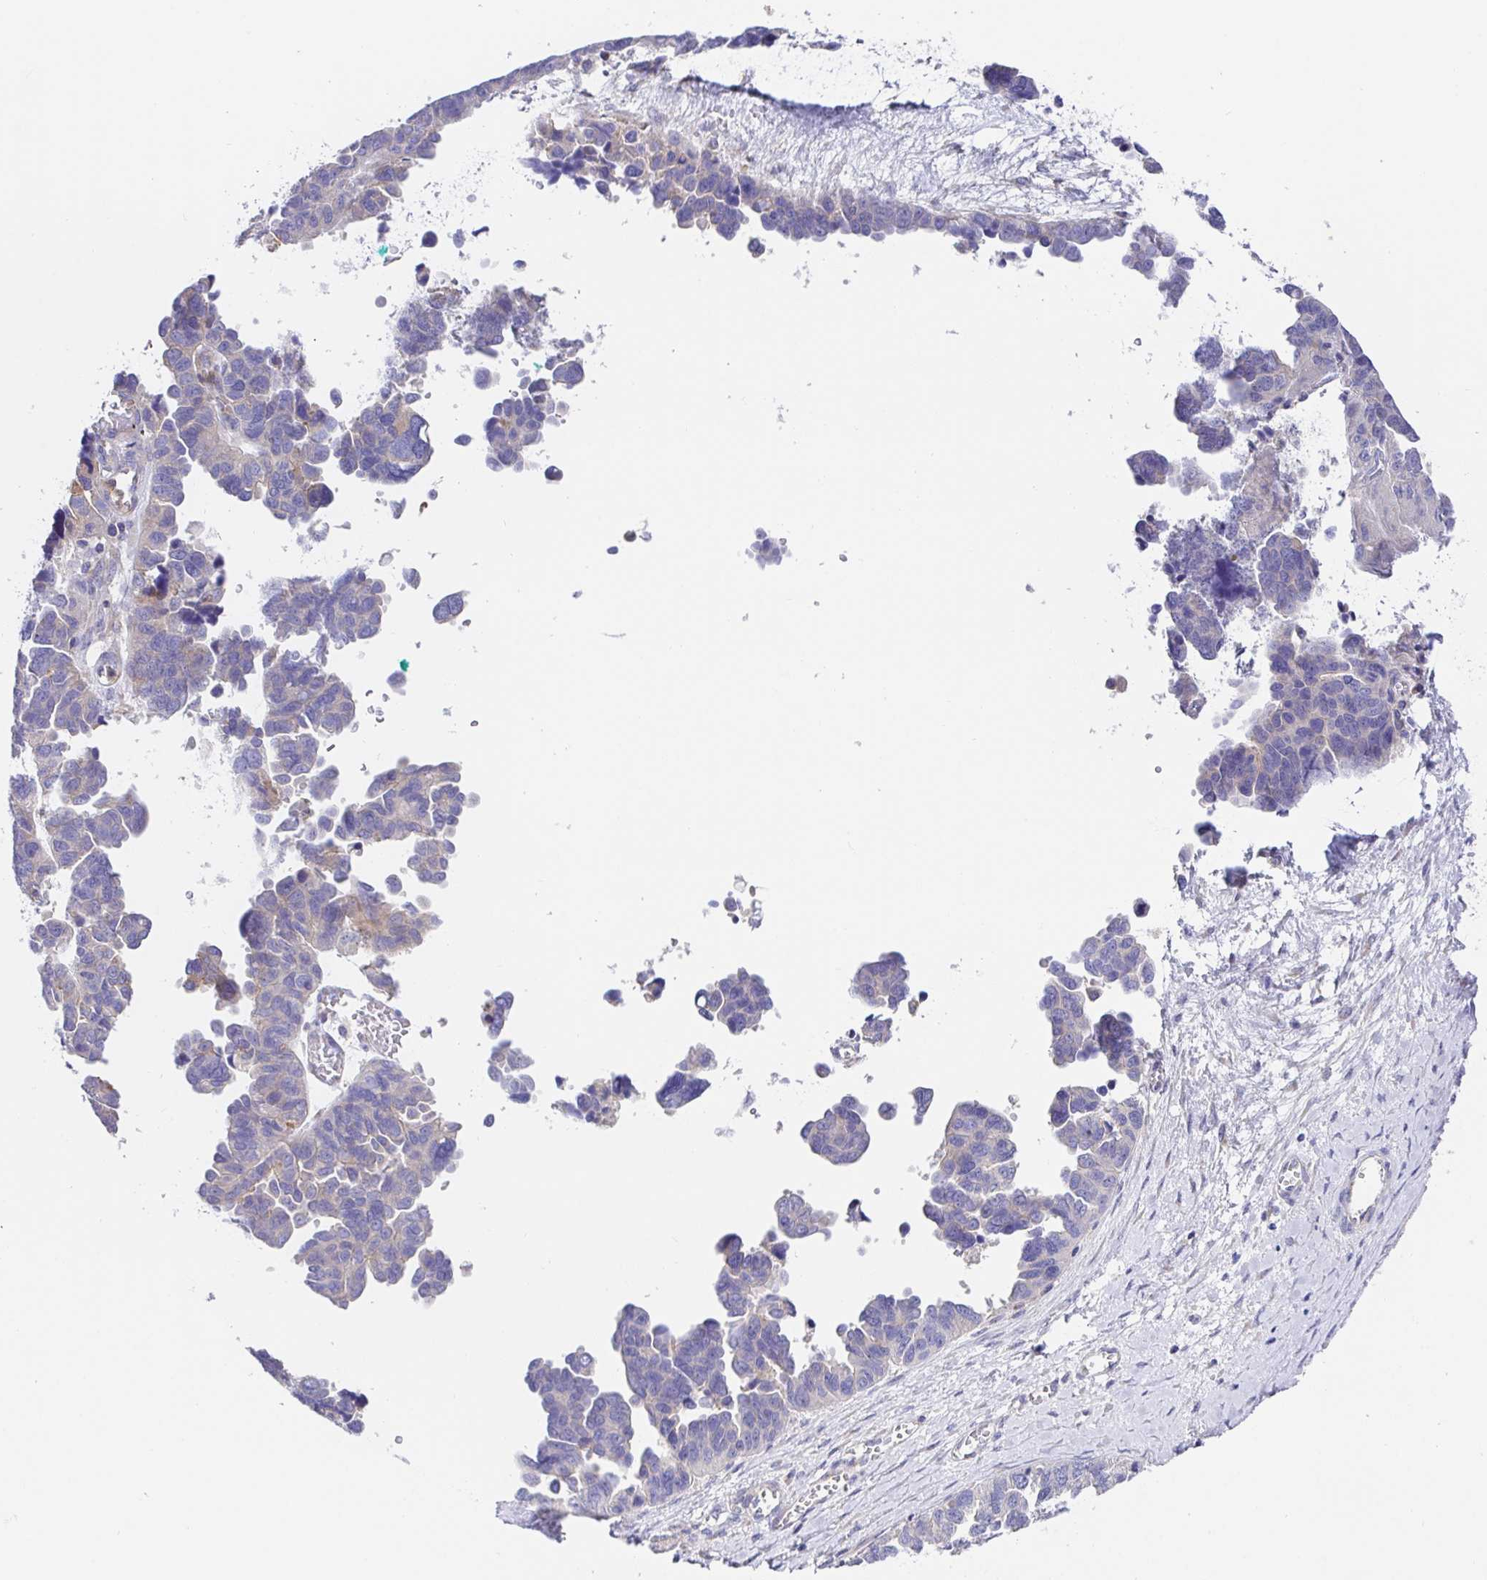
{"staining": {"intensity": "negative", "quantity": "none", "location": "none"}, "tissue": "ovarian cancer", "cell_type": "Tumor cells", "image_type": "cancer", "snomed": [{"axis": "morphology", "description": "Cystadenocarcinoma, serous, NOS"}, {"axis": "topography", "description": "Ovary"}], "caption": "Immunohistochemistry of human ovarian cancer (serous cystadenocarcinoma) shows no positivity in tumor cells.", "gene": "GOLGA1", "patient": {"sex": "female", "age": 64}}